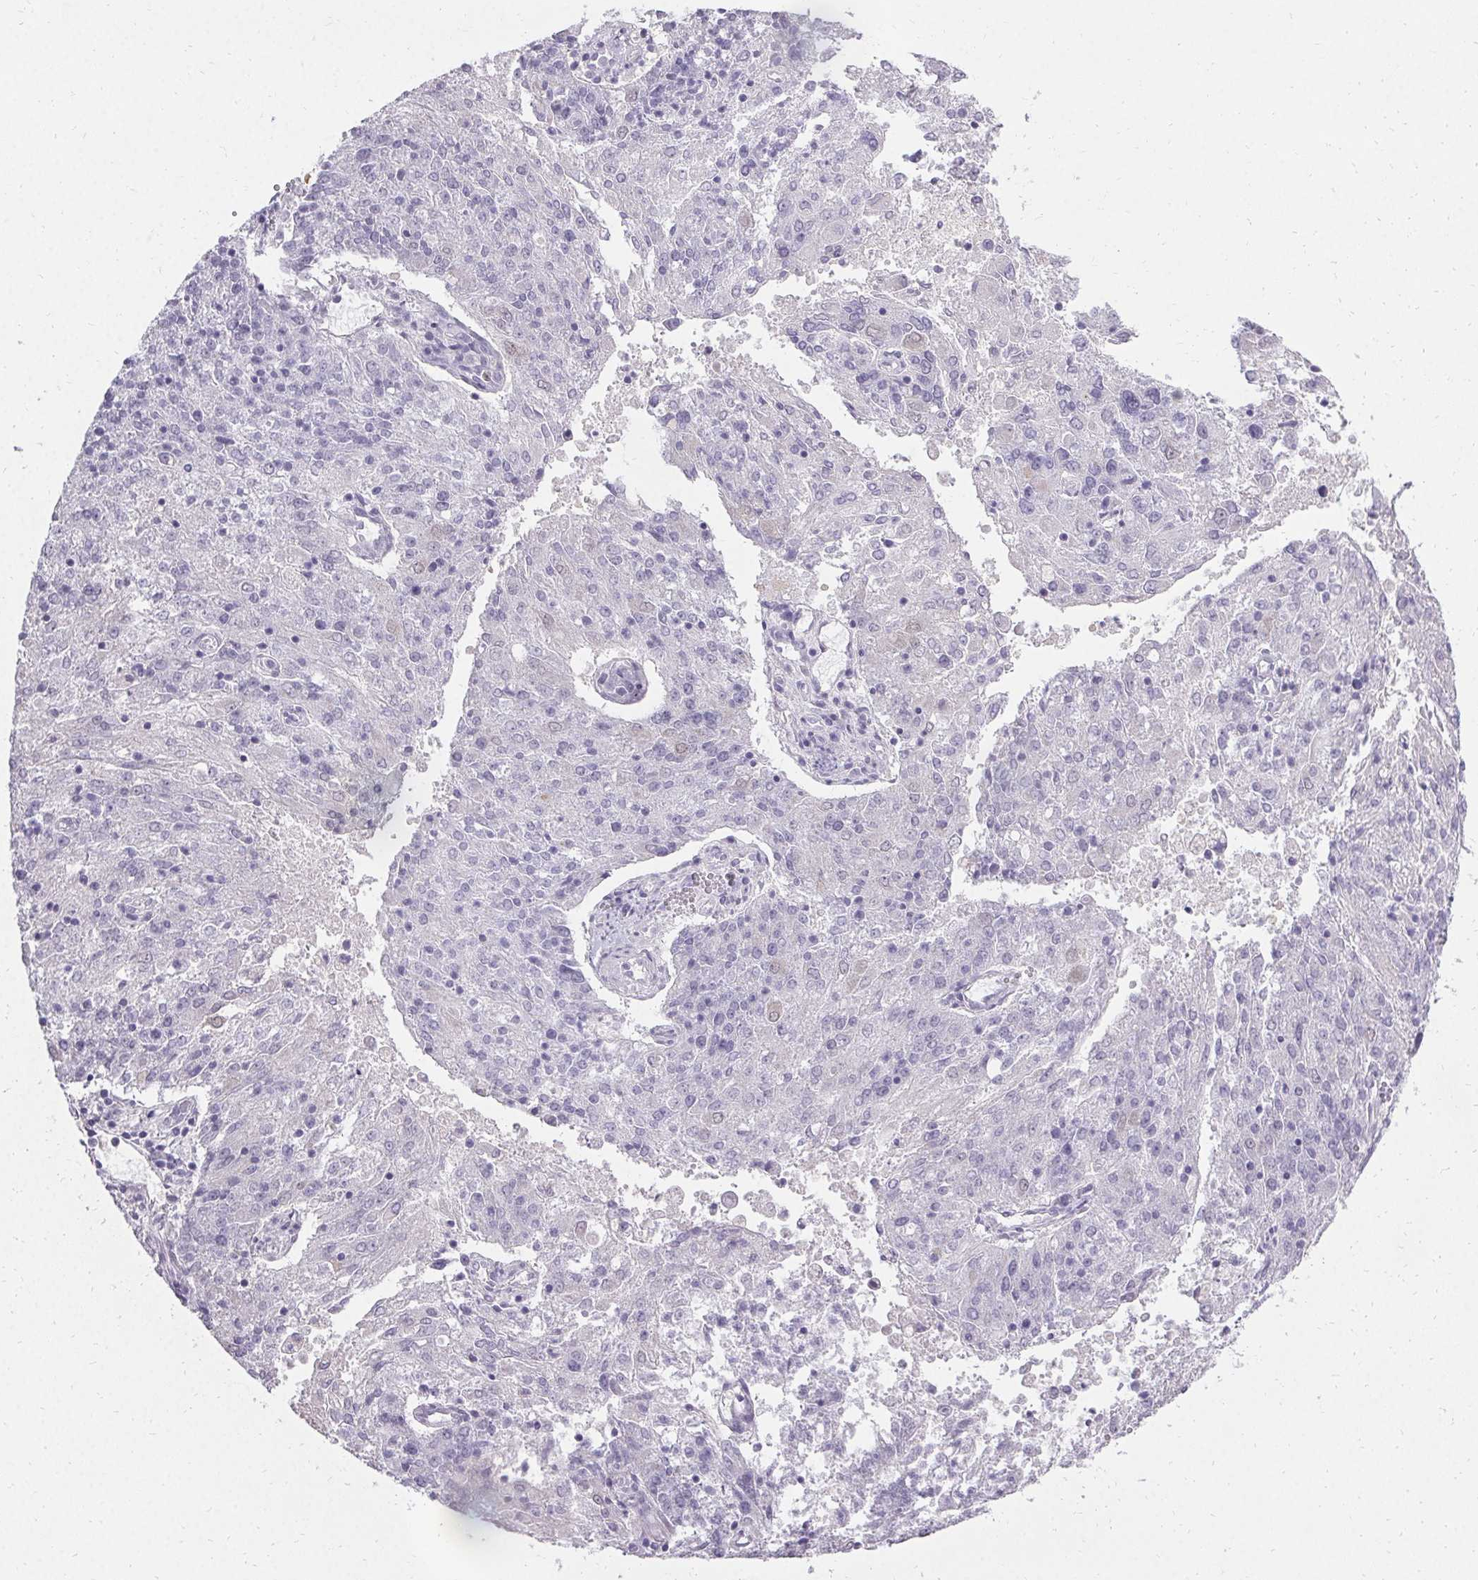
{"staining": {"intensity": "negative", "quantity": "none", "location": "none"}, "tissue": "endometrial cancer", "cell_type": "Tumor cells", "image_type": "cancer", "snomed": [{"axis": "morphology", "description": "Adenocarcinoma, NOS"}, {"axis": "topography", "description": "Endometrium"}], "caption": "This is an immunohistochemistry histopathology image of human adenocarcinoma (endometrial). There is no expression in tumor cells.", "gene": "PMEL", "patient": {"sex": "female", "age": 82}}